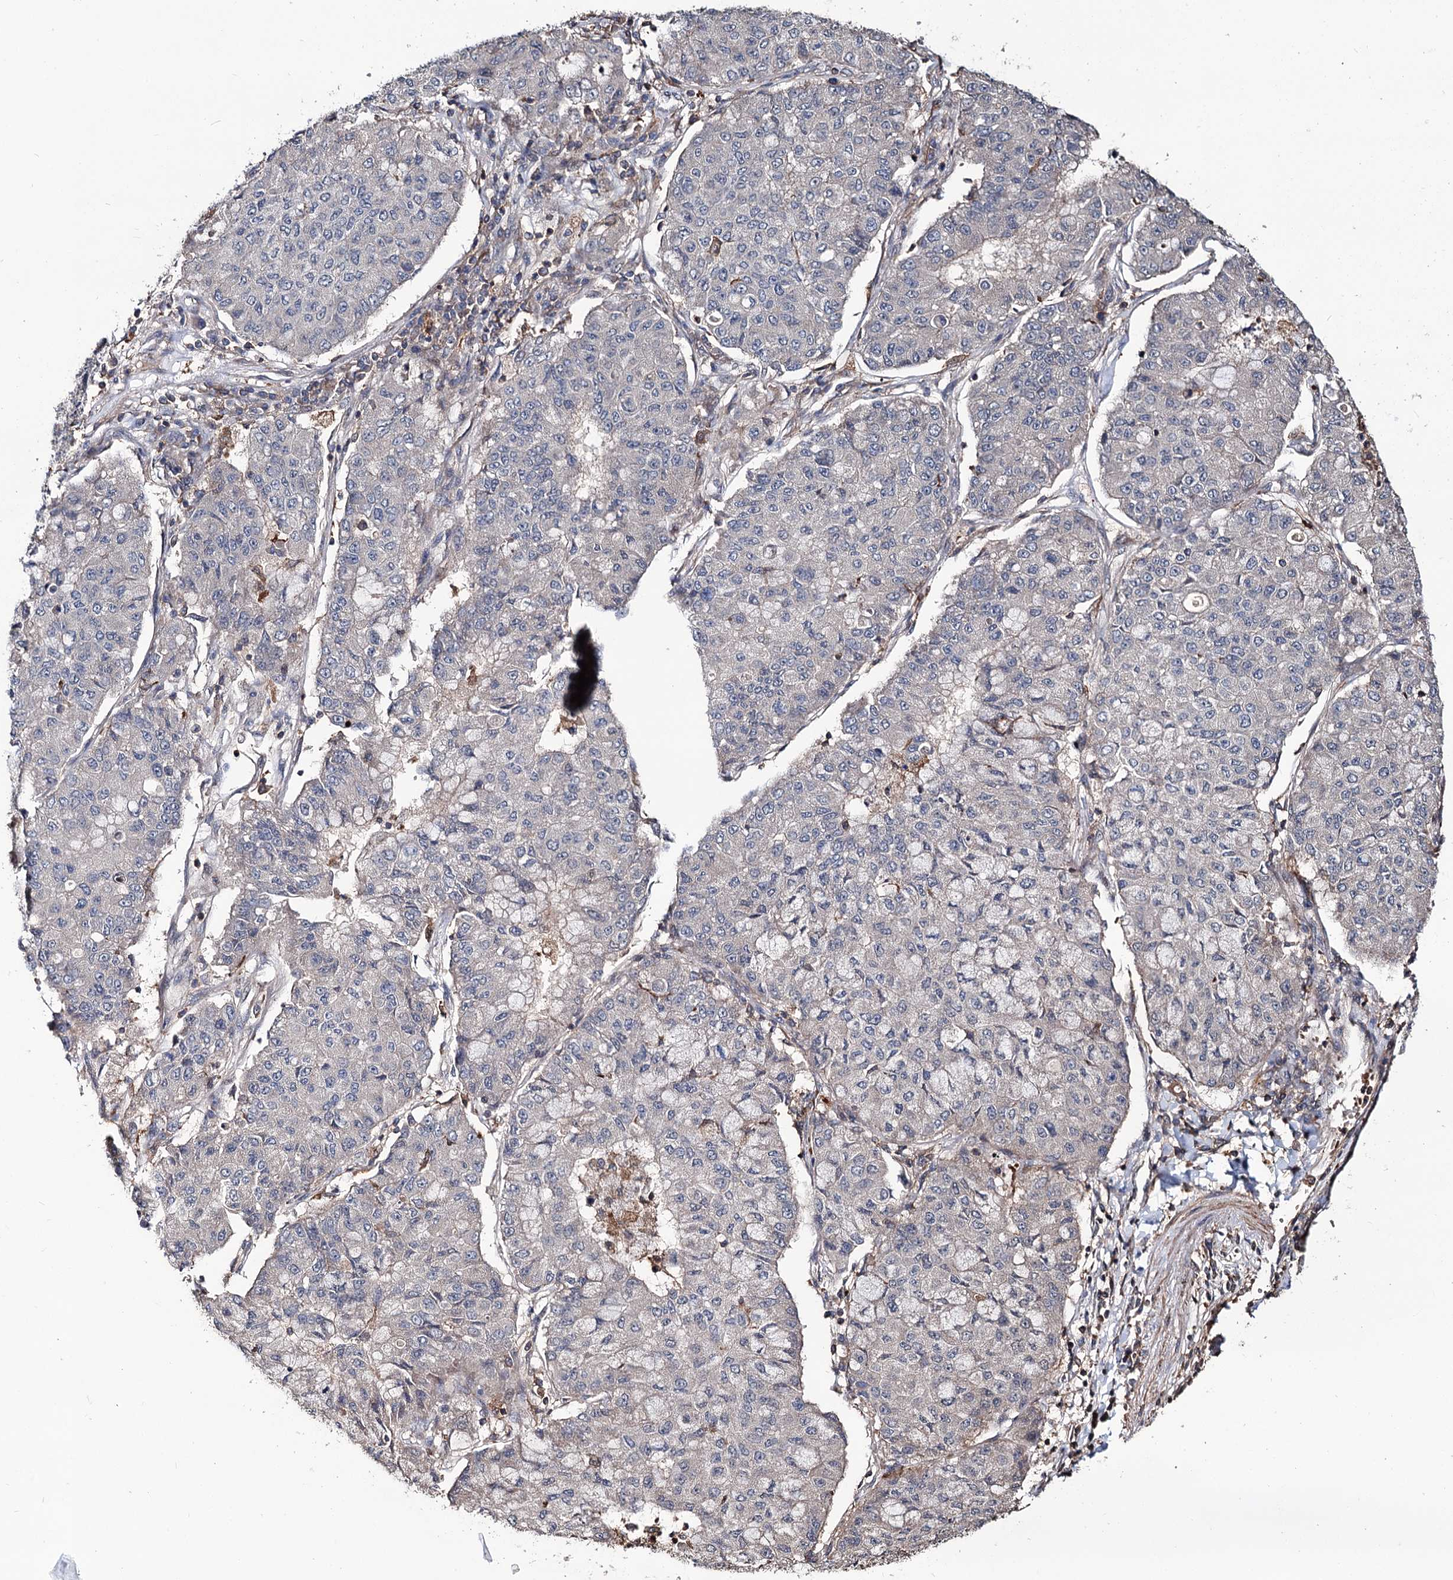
{"staining": {"intensity": "negative", "quantity": "none", "location": "none"}, "tissue": "lung cancer", "cell_type": "Tumor cells", "image_type": "cancer", "snomed": [{"axis": "morphology", "description": "Squamous cell carcinoma, NOS"}, {"axis": "topography", "description": "Lung"}], "caption": "The immunohistochemistry micrograph has no significant positivity in tumor cells of lung cancer (squamous cell carcinoma) tissue.", "gene": "GRIP1", "patient": {"sex": "male", "age": 74}}